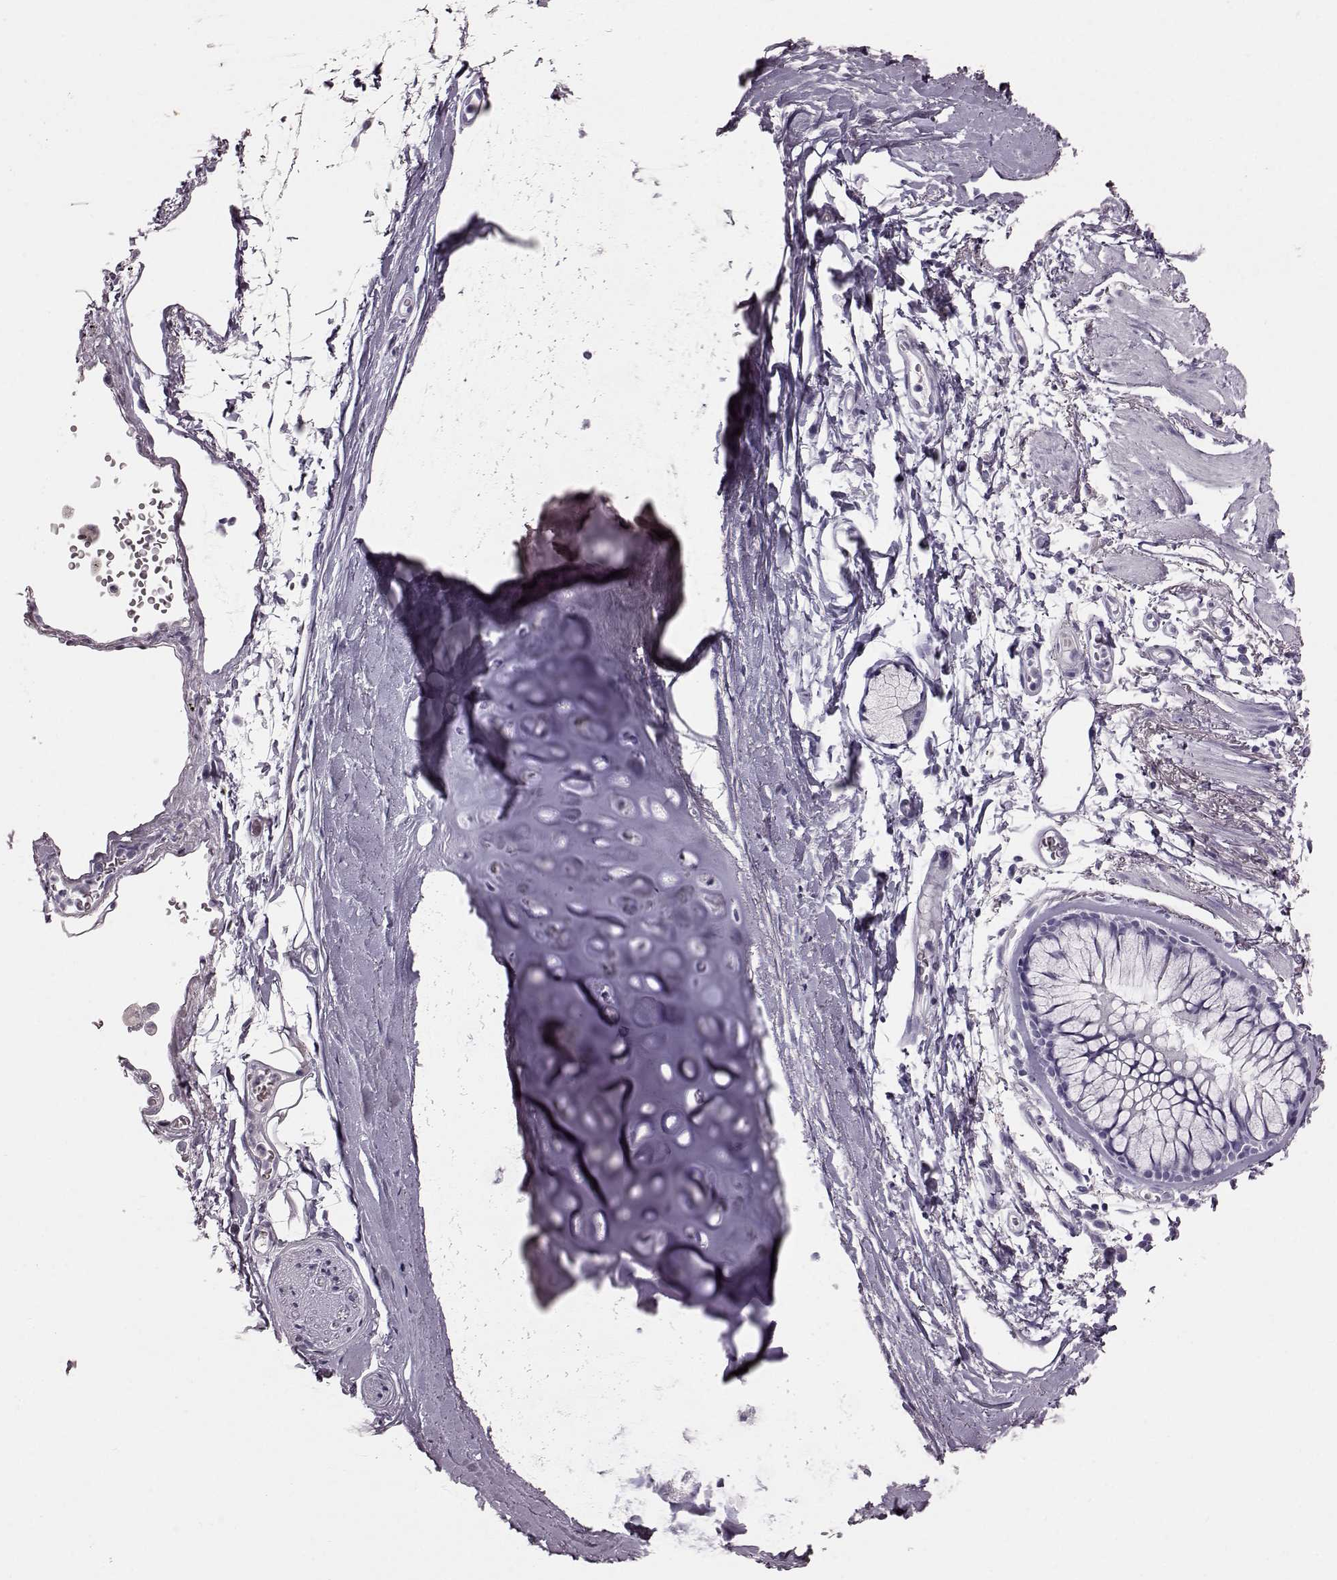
{"staining": {"intensity": "negative", "quantity": "none", "location": "none"}, "tissue": "bronchus", "cell_type": "Respiratory epithelial cells", "image_type": "normal", "snomed": [{"axis": "morphology", "description": "Normal tissue, NOS"}, {"axis": "morphology", "description": "Squamous cell carcinoma, NOS"}, {"axis": "topography", "description": "Cartilage tissue"}, {"axis": "topography", "description": "Bronchus"}], "caption": "The micrograph shows no staining of respiratory epithelial cells in benign bronchus. (DAB (3,3'-diaminobenzidine) IHC, high magnification).", "gene": "TCHHL1", "patient": {"sex": "male", "age": 72}}